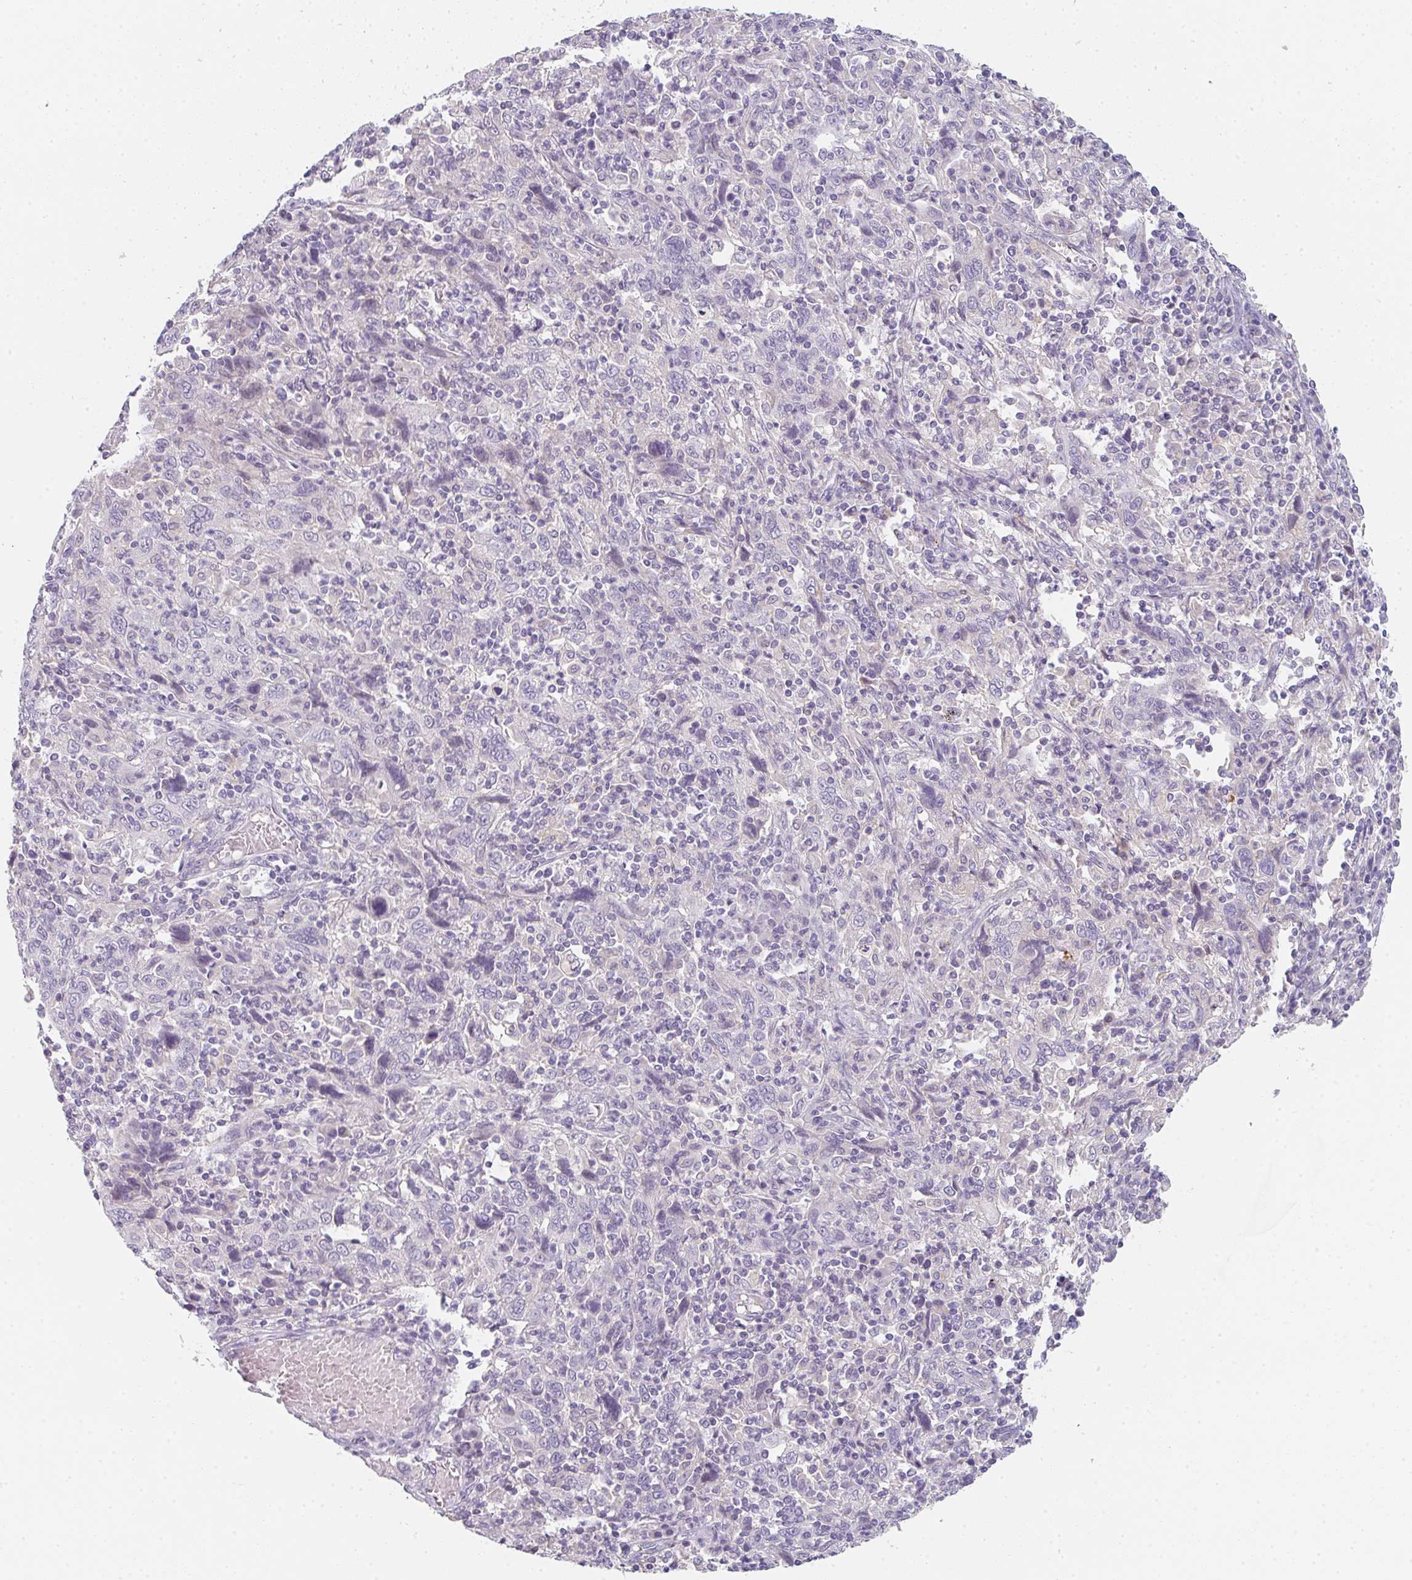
{"staining": {"intensity": "negative", "quantity": "none", "location": "none"}, "tissue": "cervical cancer", "cell_type": "Tumor cells", "image_type": "cancer", "snomed": [{"axis": "morphology", "description": "Squamous cell carcinoma, NOS"}, {"axis": "topography", "description": "Cervix"}], "caption": "The micrograph demonstrates no significant positivity in tumor cells of squamous cell carcinoma (cervical).", "gene": "C1QTNF8", "patient": {"sex": "female", "age": 46}}